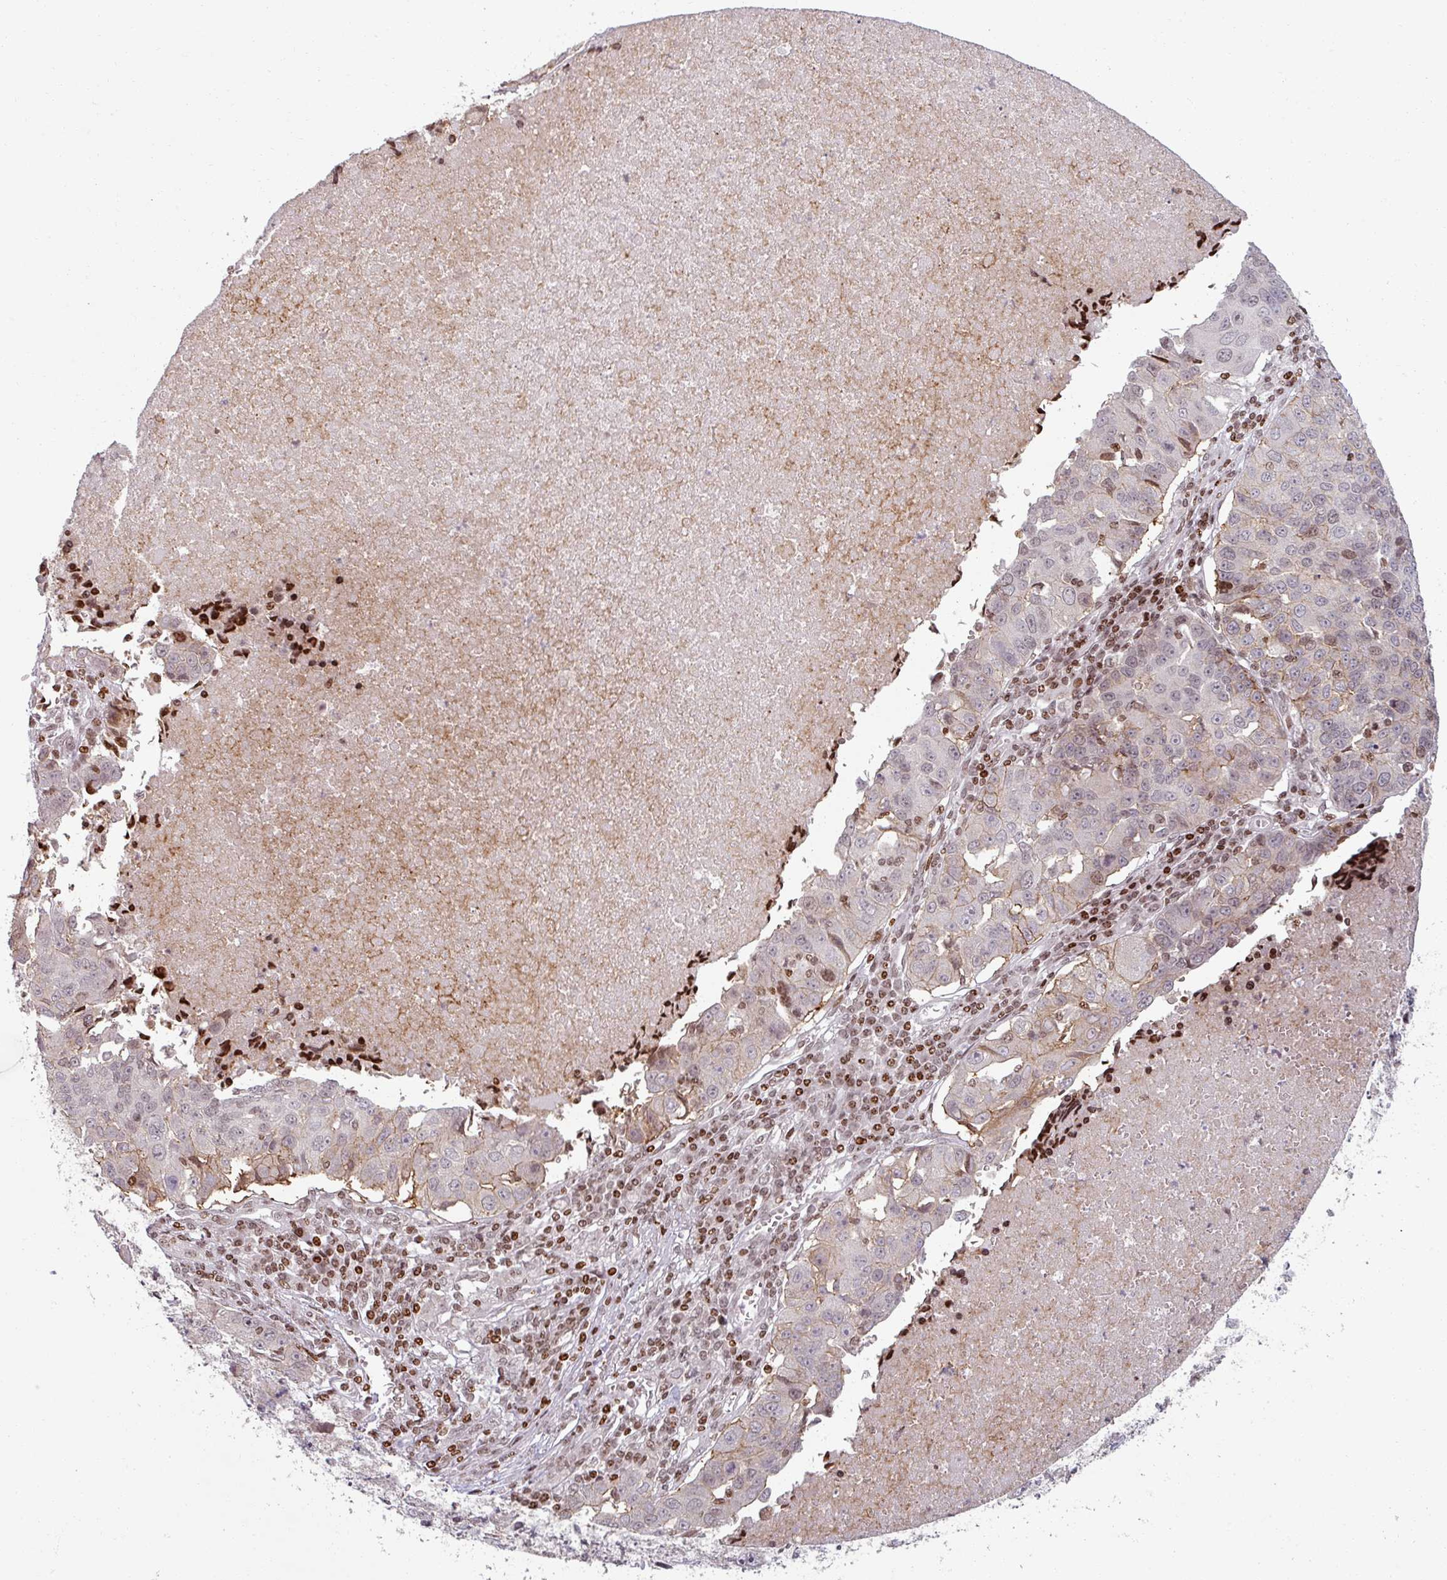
{"staining": {"intensity": "moderate", "quantity": "<25%", "location": "cytoplasmic/membranous"}, "tissue": "lung cancer", "cell_type": "Tumor cells", "image_type": "cancer", "snomed": [{"axis": "morphology", "description": "Squamous cell carcinoma, NOS"}, {"axis": "topography", "description": "Lung"}], "caption": "About <25% of tumor cells in squamous cell carcinoma (lung) demonstrate moderate cytoplasmic/membranous protein positivity as visualized by brown immunohistochemical staining.", "gene": "NCOR1", "patient": {"sex": "female", "age": 66}}